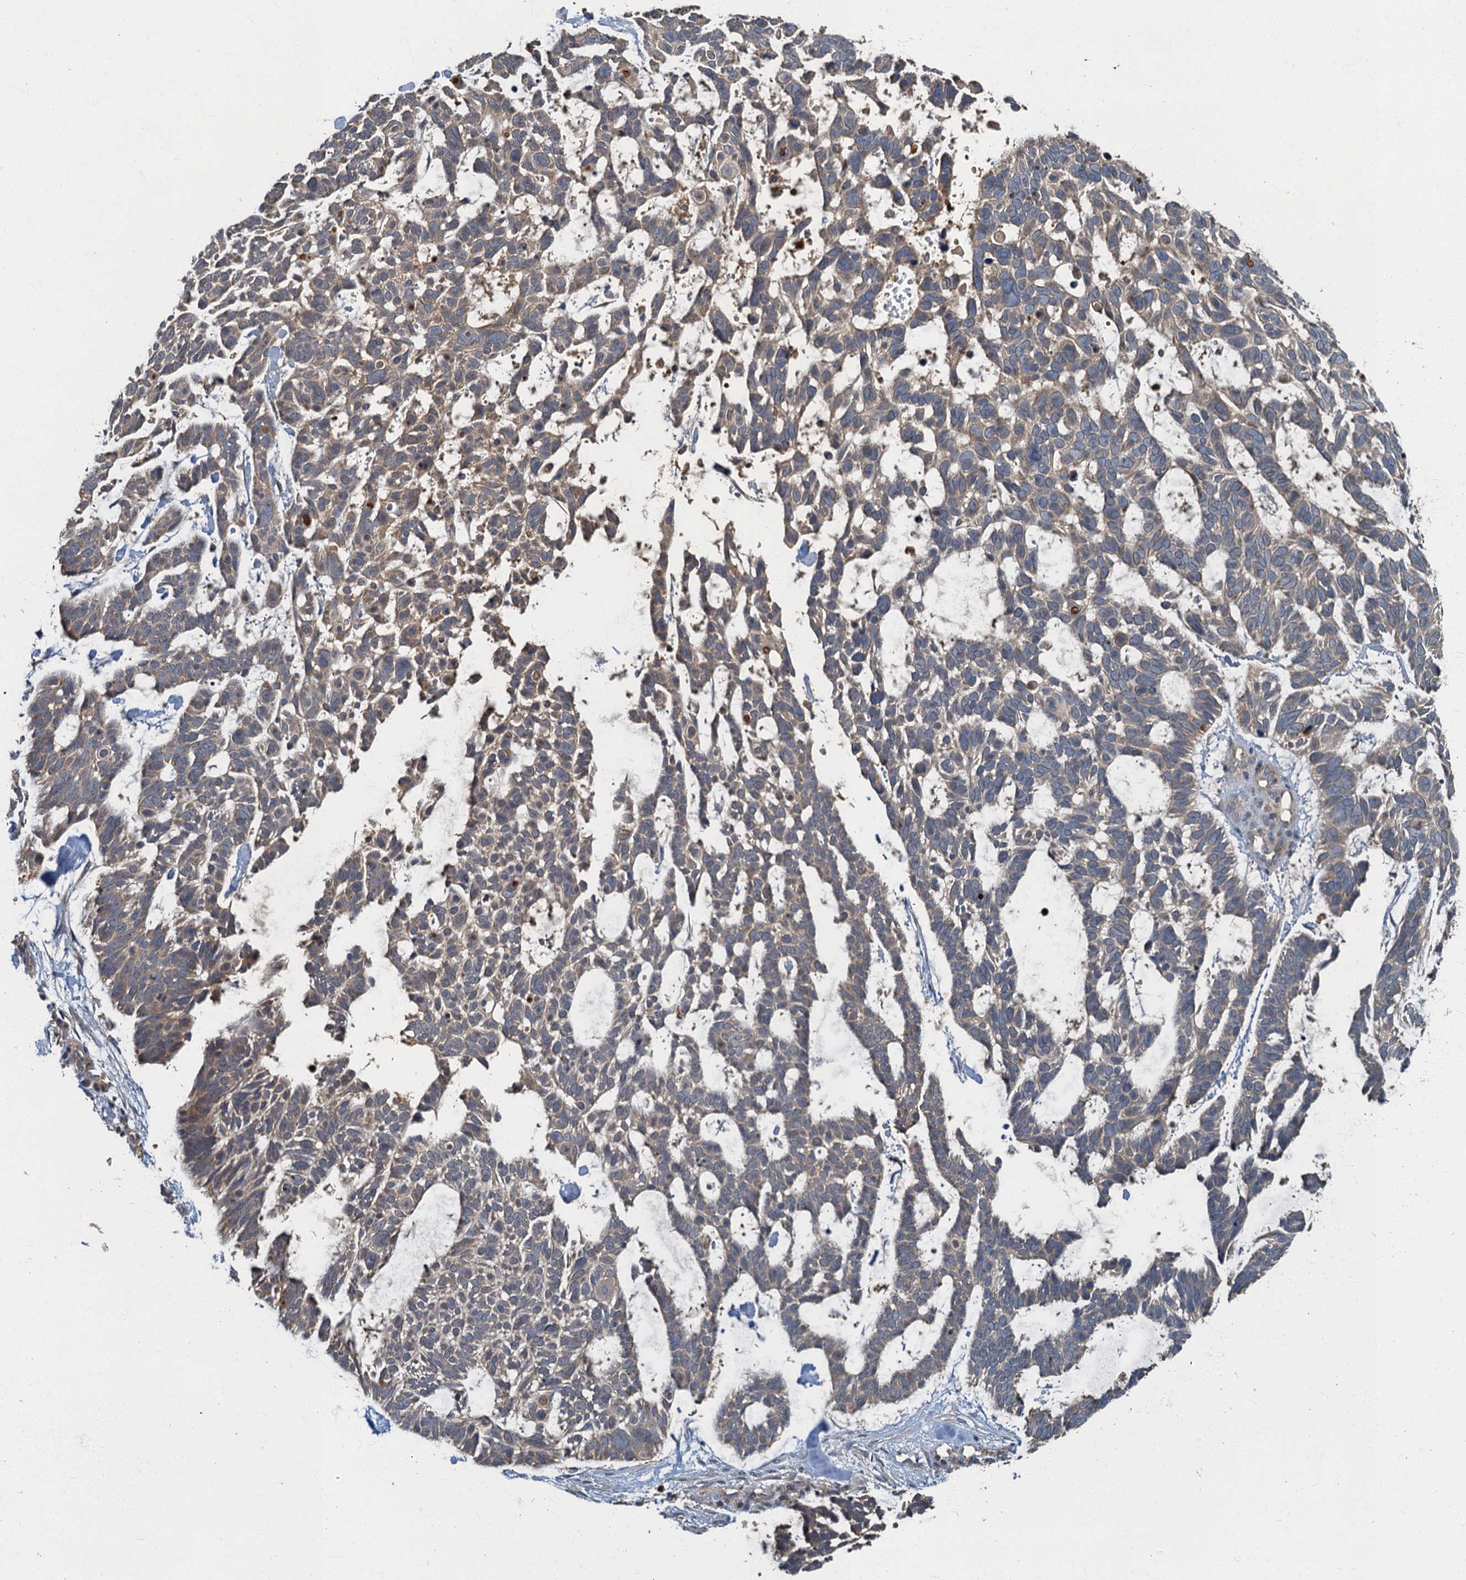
{"staining": {"intensity": "weak", "quantity": "25%-75%", "location": "cytoplasmic/membranous"}, "tissue": "skin cancer", "cell_type": "Tumor cells", "image_type": "cancer", "snomed": [{"axis": "morphology", "description": "Basal cell carcinoma"}, {"axis": "topography", "description": "Skin"}], "caption": "IHC (DAB (3,3'-diaminobenzidine)) staining of human skin basal cell carcinoma reveals weak cytoplasmic/membranous protein positivity in about 25%-75% of tumor cells. (brown staining indicates protein expression, while blue staining denotes nuclei).", "gene": "WDCP", "patient": {"sex": "male", "age": 88}}